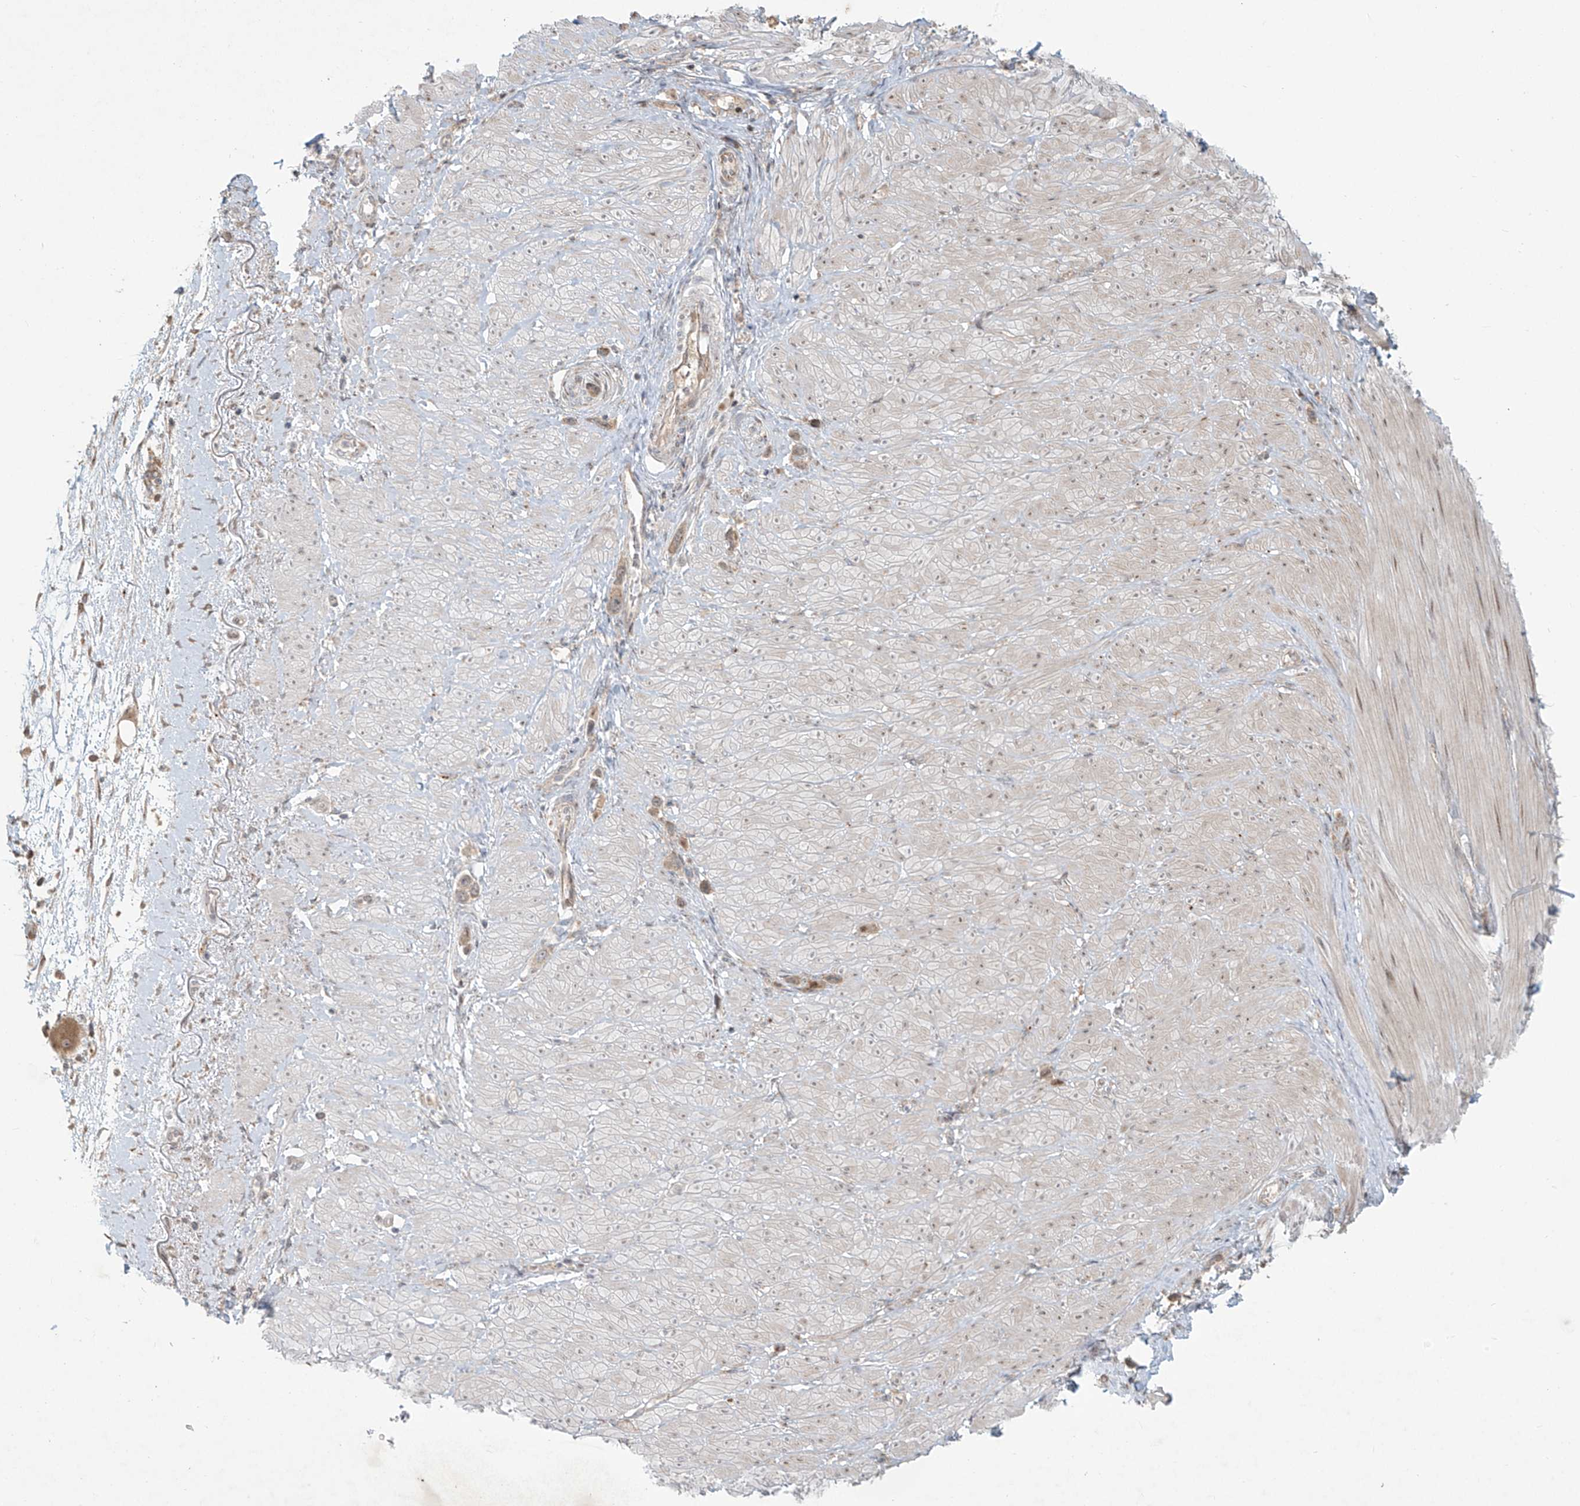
{"staining": {"intensity": "weak", "quantity": ">75%", "location": "cytoplasmic/membranous"}, "tissue": "stomach cancer", "cell_type": "Tumor cells", "image_type": "cancer", "snomed": [{"axis": "morphology", "description": "Adenocarcinoma, NOS"}, {"axis": "topography", "description": "Stomach"}], "caption": "There is low levels of weak cytoplasmic/membranous expression in tumor cells of stomach cancer (adenocarcinoma), as demonstrated by immunohistochemical staining (brown color).", "gene": "PLEKHM3", "patient": {"sex": "female", "age": 65}}